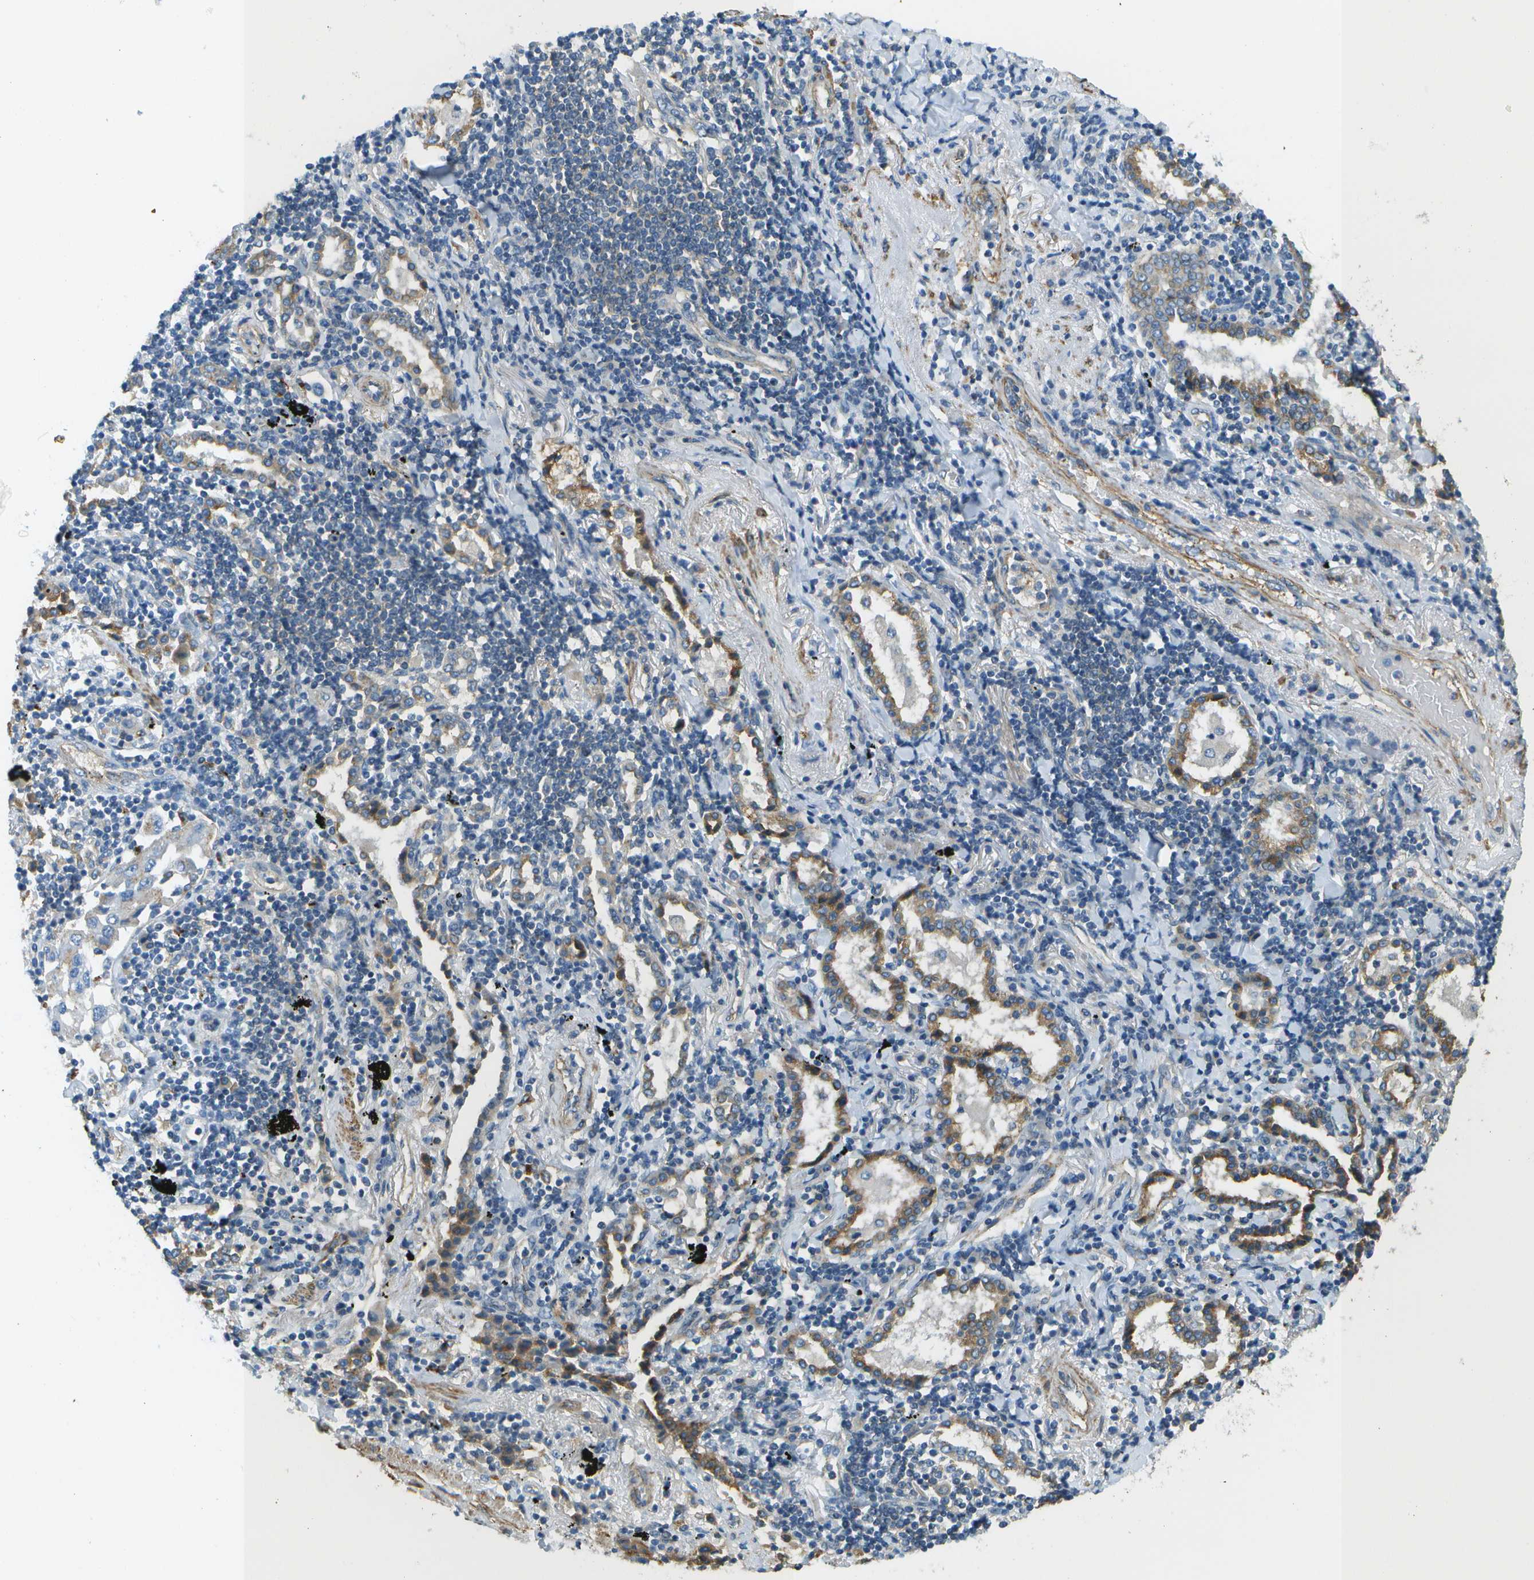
{"staining": {"intensity": "moderate", "quantity": "25%-75%", "location": "cytoplasmic/membranous"}, "tissue": "lung cancer", "cell_type": "Tumor cells", "image_type": "cancer", "snomed": [{"axis": "morphology", "description": "Adenocarcinoma, NOS"}, {"axis": "topography", "description": "Lung"}], "caption": "Immunohistochemistry of lung cancer (adenocarcinoma) demonstrates medium levels of moderate cytoplasmic/membranous positivity in approximately 25%-75% of tumor cells. (brown staining indicates protein expression, while blue staining denotes nuclei).", "gene": "MYH11", "patient": {"sex": "female", "age": 65}}